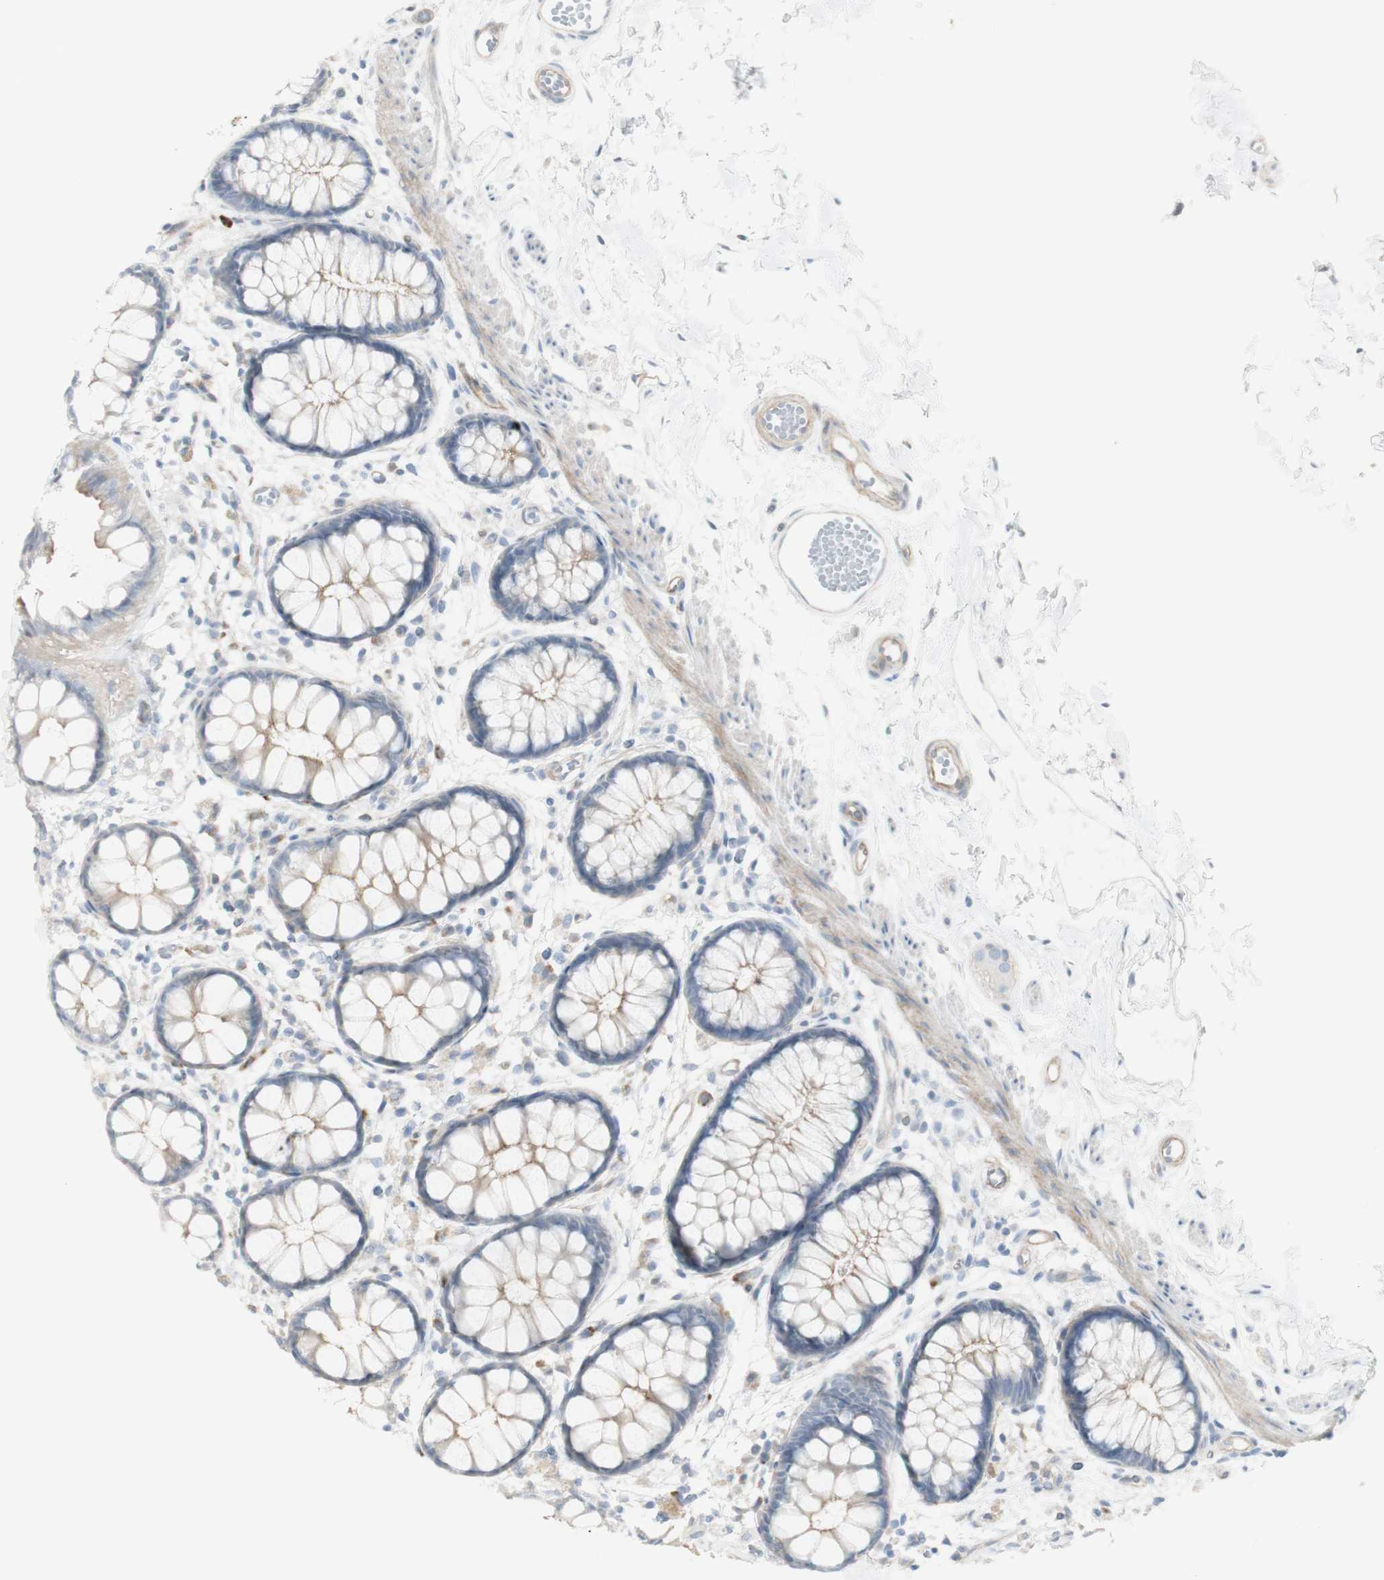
{"staining": {"intensity": "moderate", "quantity": "25%-75%", "location": "cytoplasmic/membranous"}, "tissue": "rectum", "cell_type": "Glandular cells", "image_type": "normal", "snomed": [{"axis": "morphology", "description": "Normal tissue, NOS"}, {"axis": "topography", "description": "Rectum"}], "caption": "Approximately 25%-75% of glandular cells in unremarkable human rectum display moderate cytoplasmic/membranous protein staining as visualized by brown immunohistochemical staining.", "gene": "NDST4", "patient": {"sex": "female", "age": 66}}